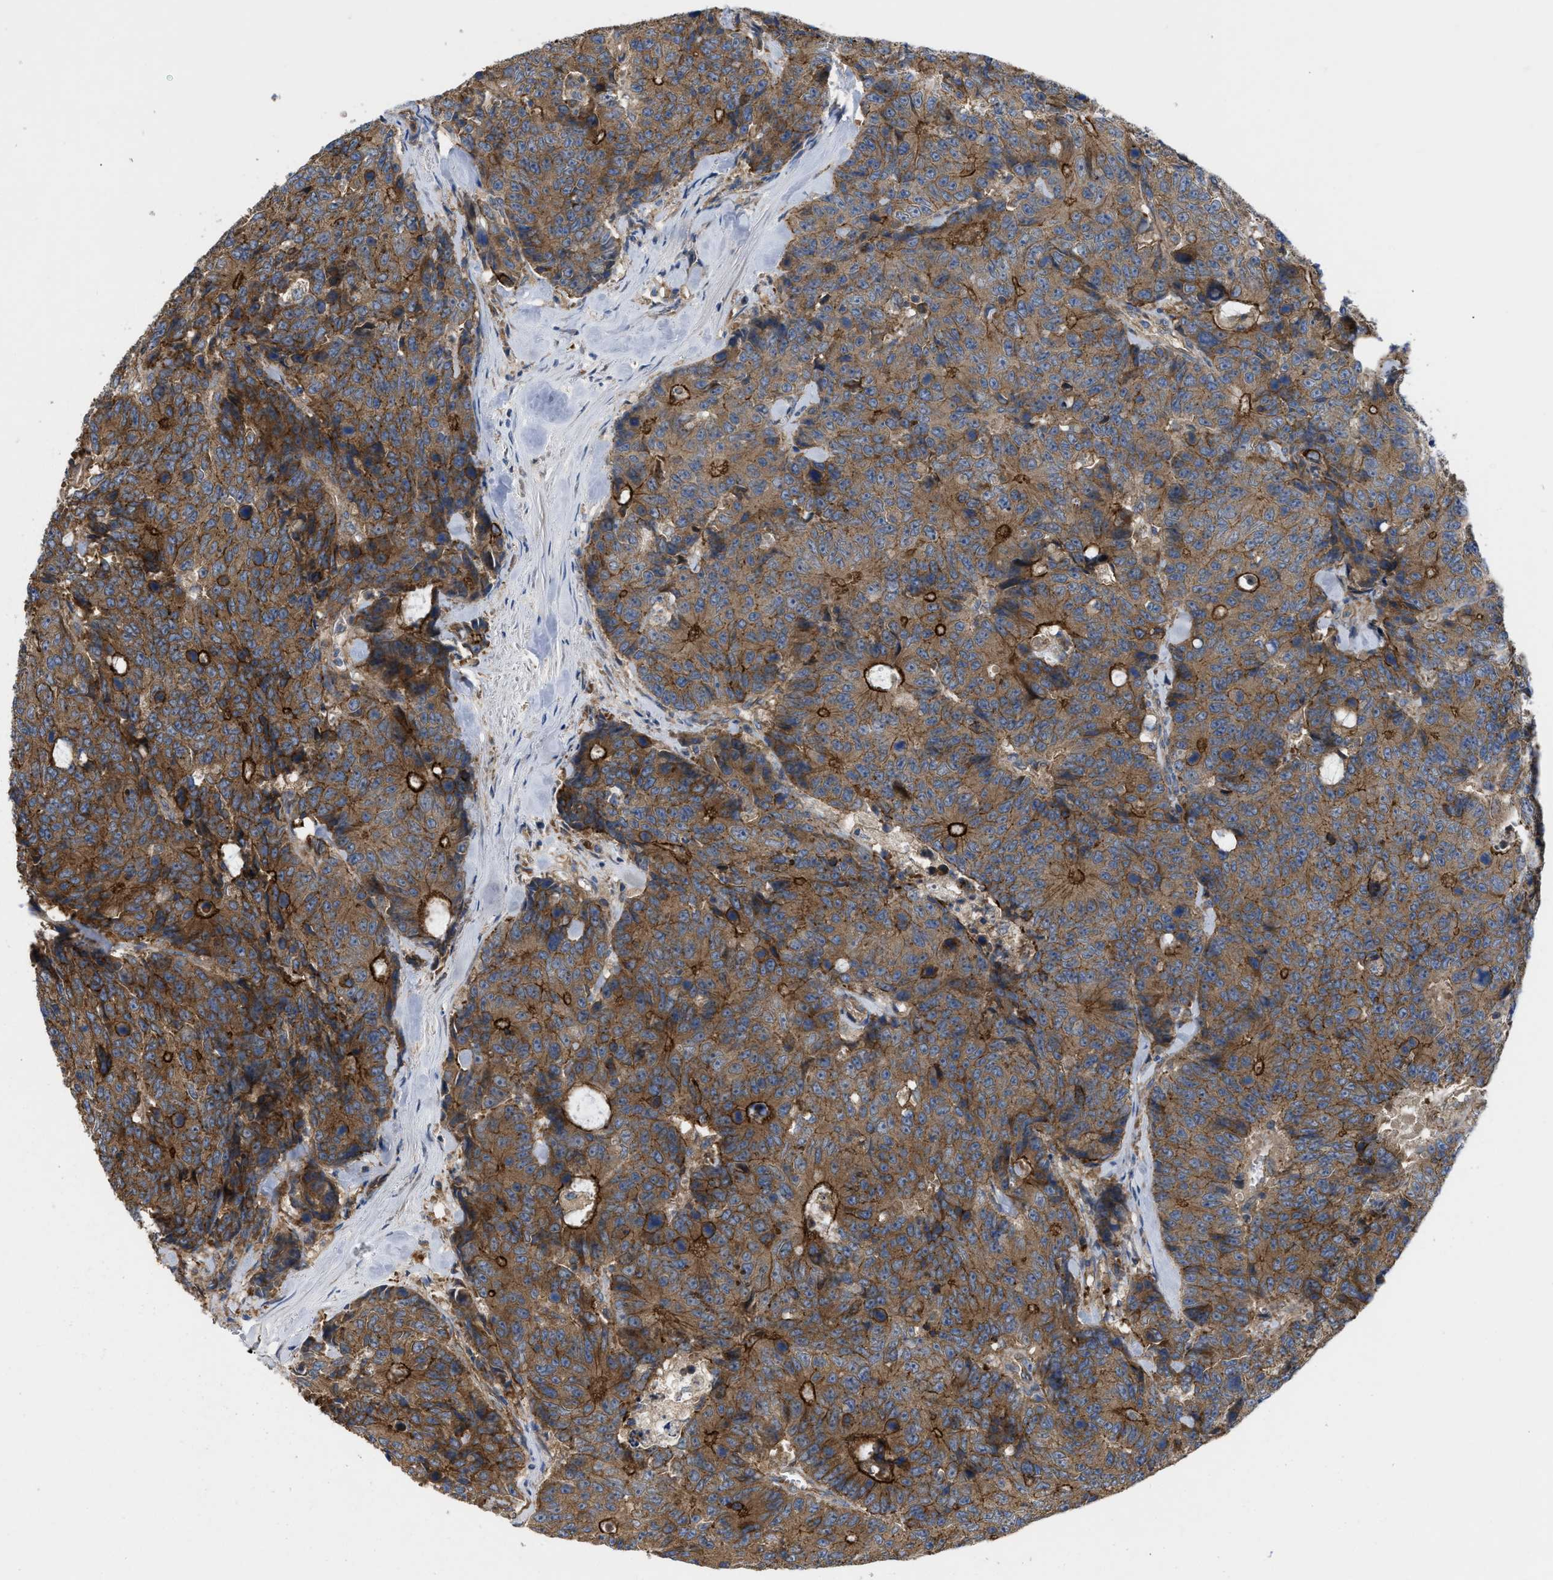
{"staining": {"intensity": "strong", "quantity": ">75%", "location": "cytoplasmic/membranous"}, "tissue": "colorectal cancer", "cell_type": "Tumor cells", "image_type": "cancer", "snomed": [{"axis": "morphology", "description": "Adenocarcinoma, NOS"}, {"axis": "topography", "description": "Colon"}], "caption": "An image of human adenocarcinoma (colorectal) stained for a protein displays strong cytoplasmic/membranous brown staining in tumor cells.", "gene": "TMEM131", "patient": {"sex": "female", "age": 86}}